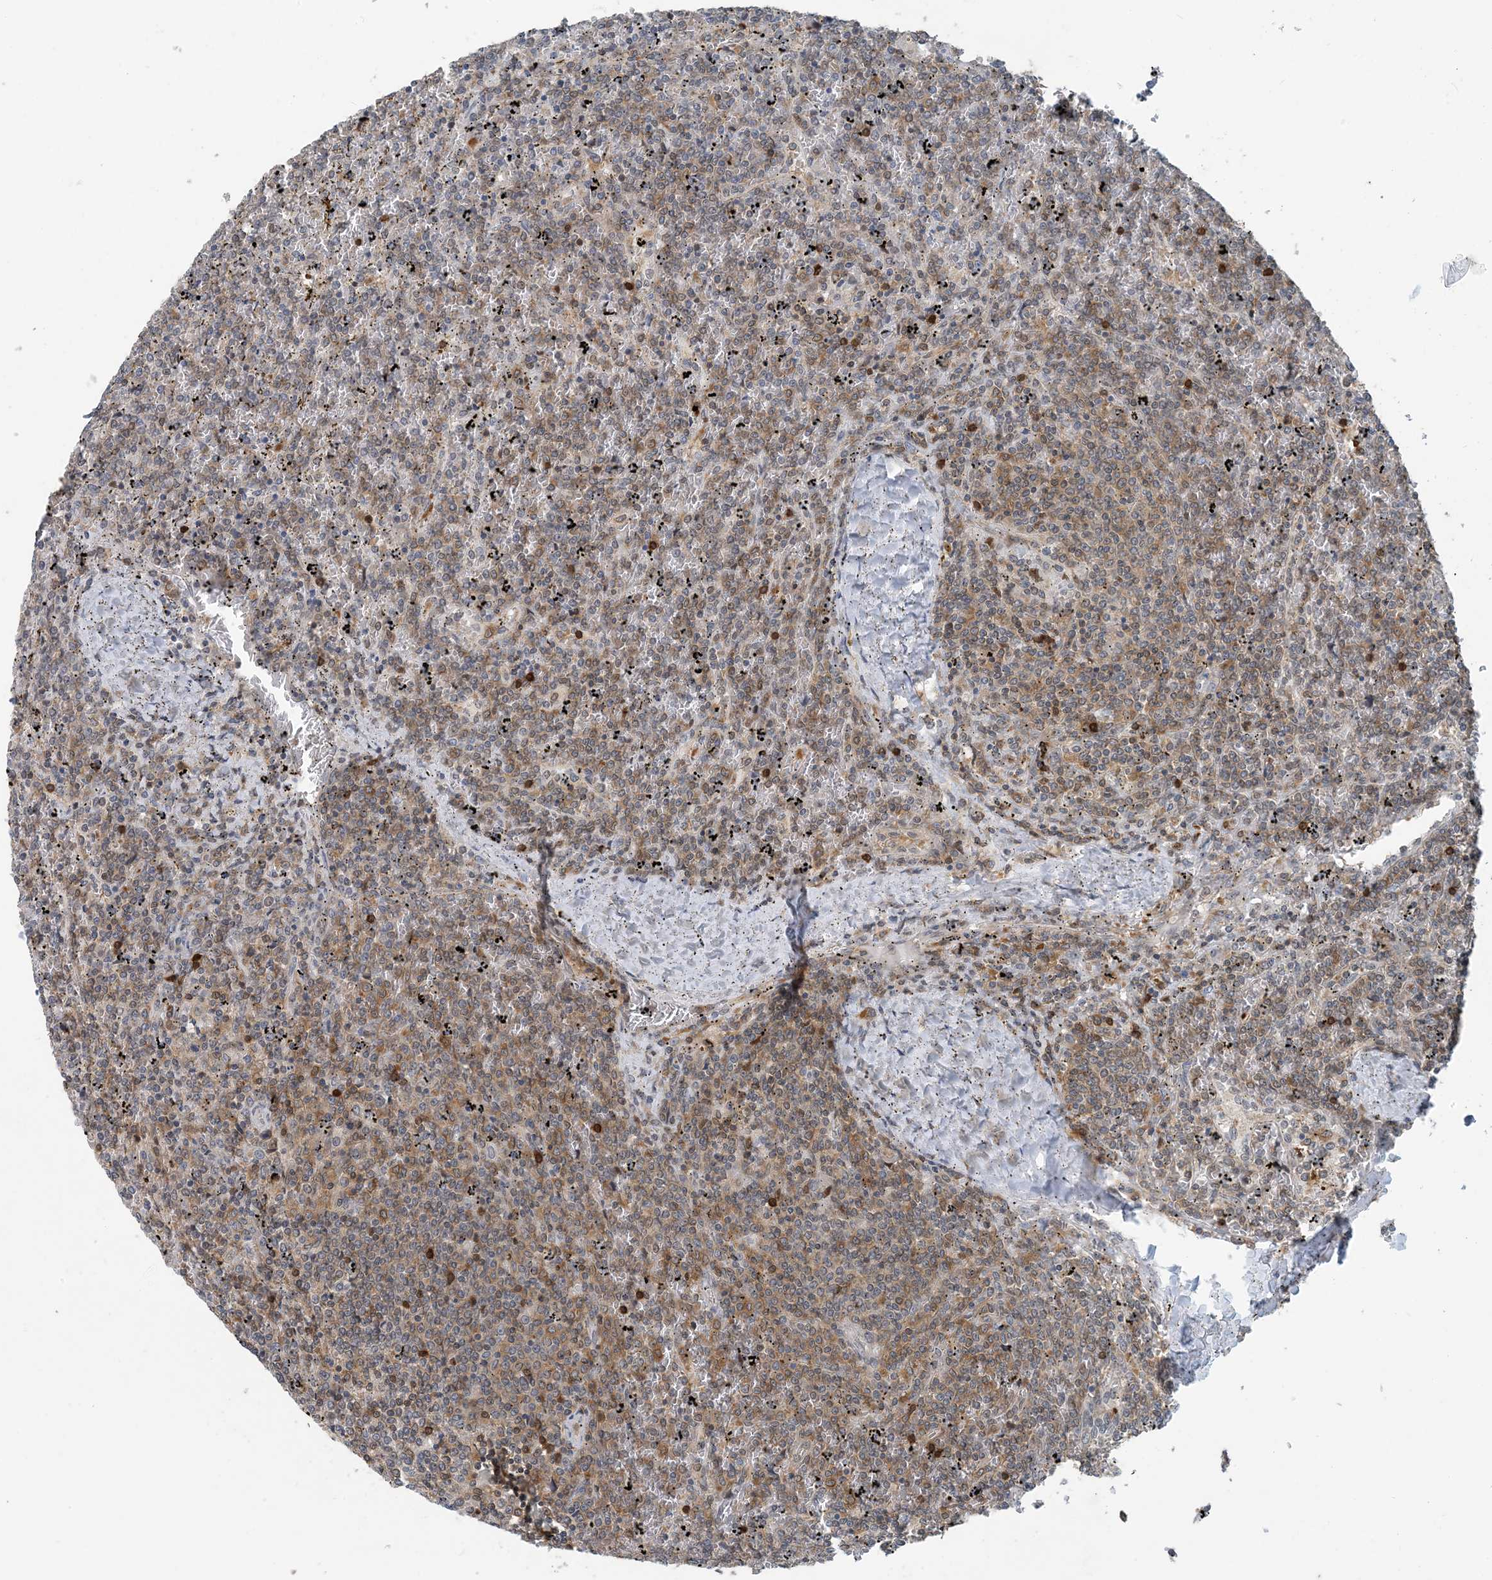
{"staining": {"intensity": "moderate", "quantity": ">75%", "location": "cytoplasmic/membranous"}, "tissue": "lymphoma", "cell_type": "Tumor cells", "image_type": "cancer", "snomed": [{"axis": "morphology", "description": "Malignant lymphoma, non-Hodgkin's type, Low grade"}, {"axis": "topography", "description": "Spleen"}], "caption": "Low-grade malignant lymphoma, non-Hodgkin's type stained for a protein (brown) shows moderate cytoplasmic/membranous positive staining in approximately >75% of tumor cells.", "gene": "ZC3H12A", "patient": {"sex": "female", "age": 19}}